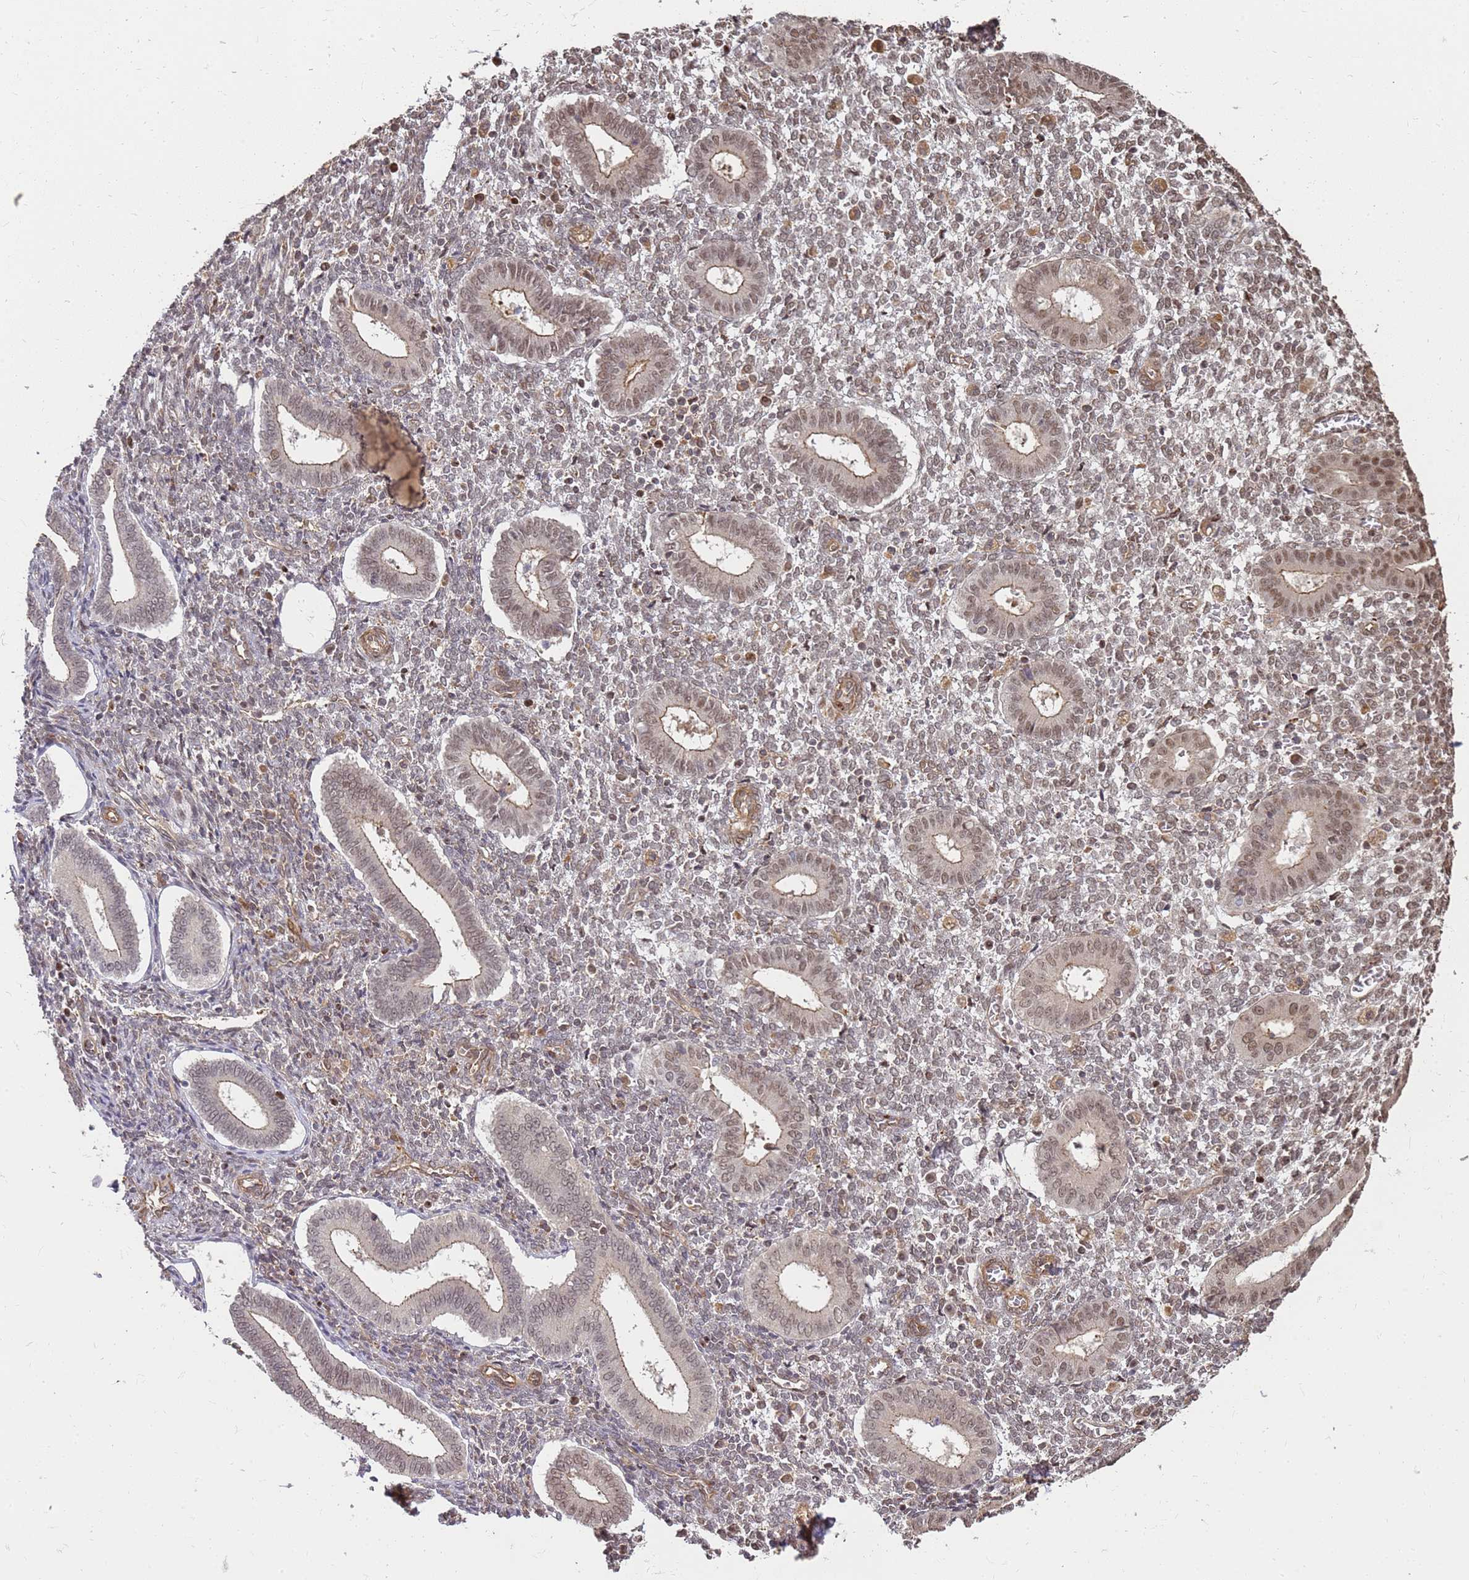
{"staining": {"intensity": "weak", "quantity": "25%-75%", "location": "nuclear"}, "tissue": "endometrium", "cell_type": "Cells in endometrial stroma", "image_type": "normal", "snomed": [{"axis": "morphology", "description": "Normal tissue, NOS"}, {"axis": "topography", "description": "Endometrium"}], "caption": "The histopathology image shows staining of normal endometrium, revealing weak nuclear protein positivity (brown color) within cells in endometrial stroma.", "gene": "ST18", "patient": {"sex": "female", "age": 44}}